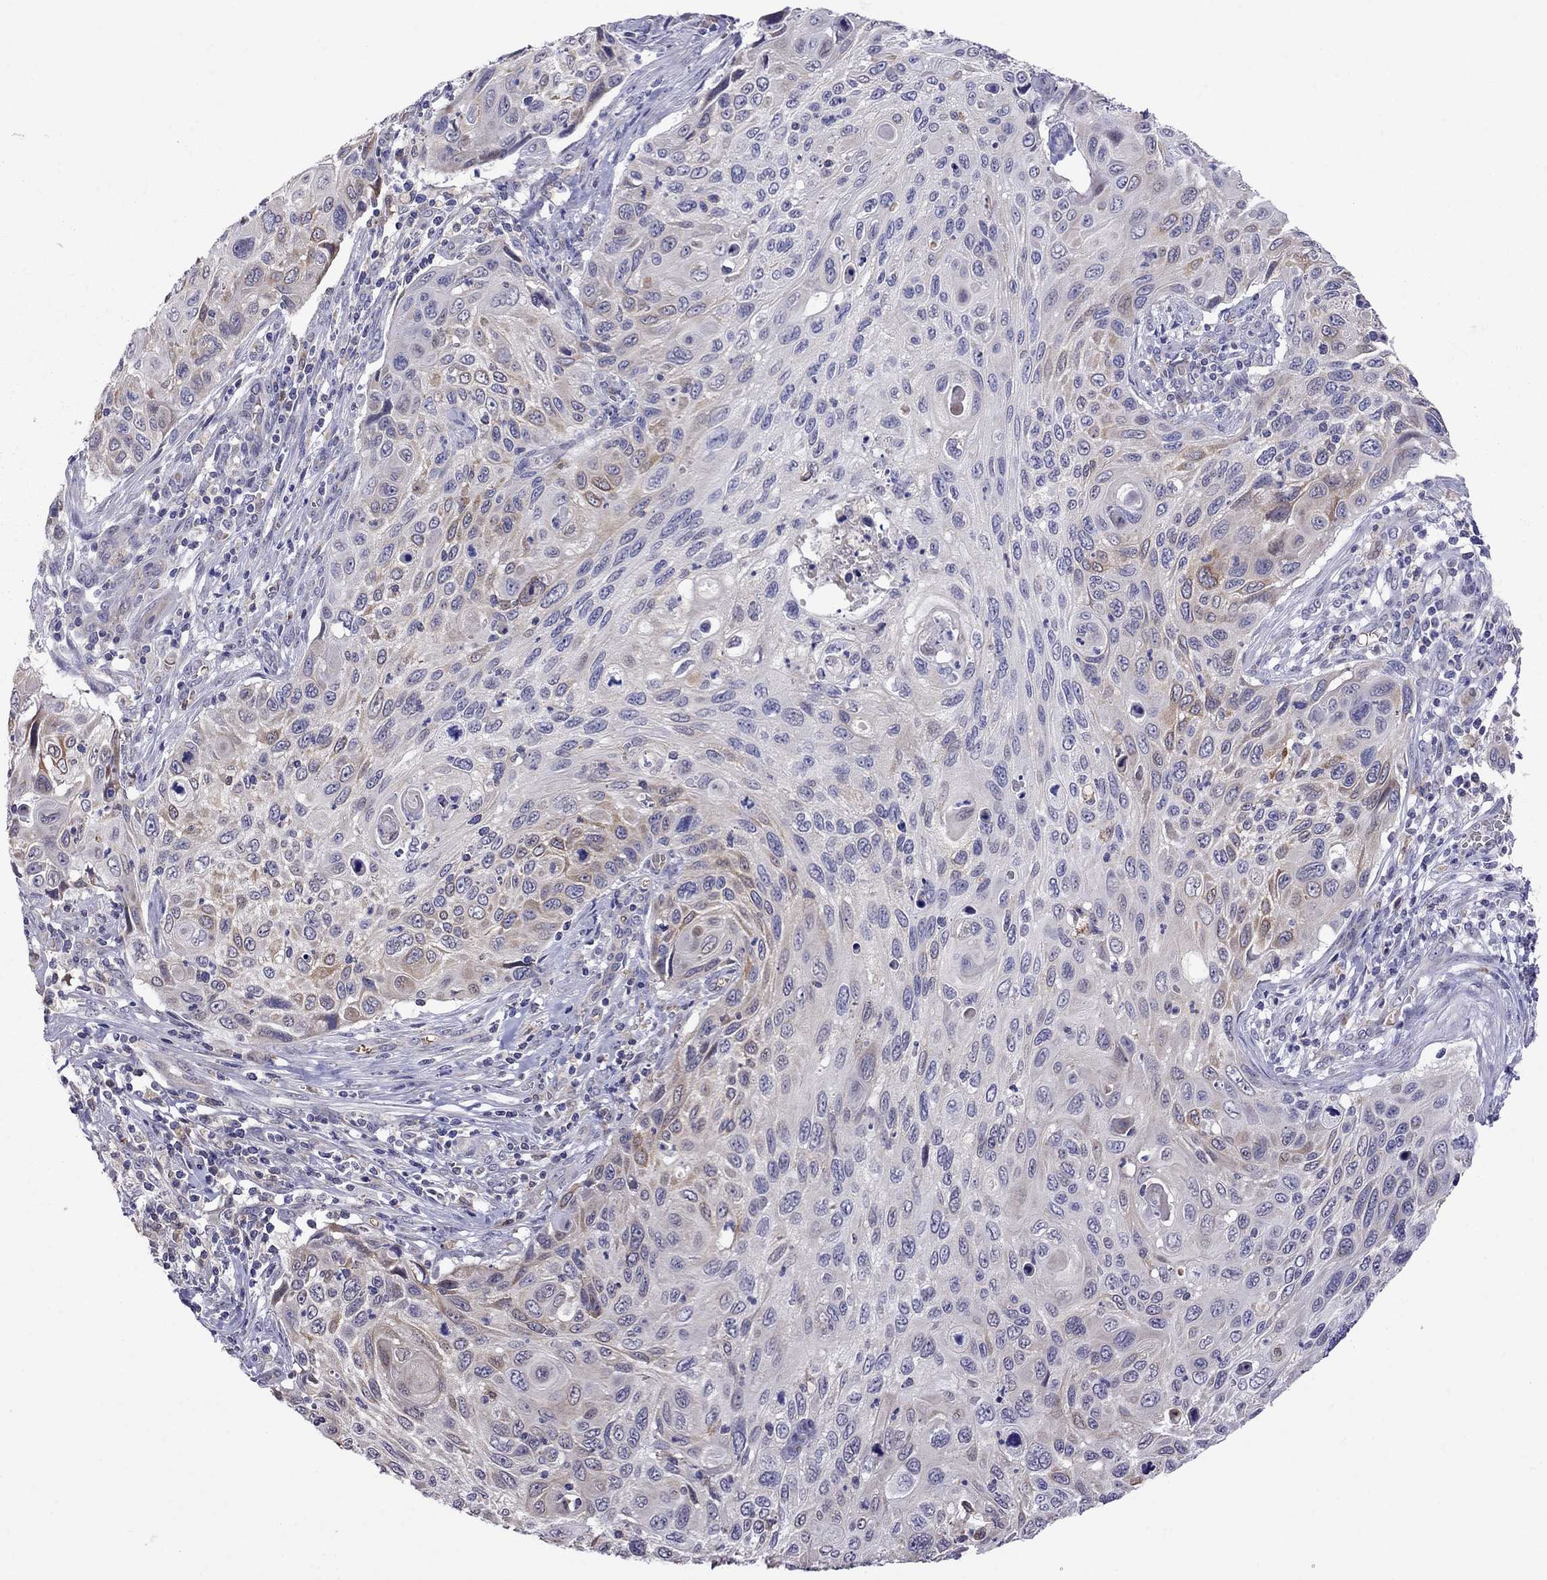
{"staining": {"intensity": "moderate", "quantity": "<25%", "location": "cytoplasmic/membranous"}, "tissue": "cervical cancer", "cell_type": "Tumor cells", "image_type": "cancer", "snomed": [{"axis": "morphology", "description": "Squamous cell carcinoma, NOS"}, {"axis": "topography", "description": "Cervix"}], "caption": "DAB (3,3'-diaminobenzidine) immunohistochemical staining of human squamous cell carcinoma (cervical) demonstrates moderate cytoplasmic/membranous protein staining in approximately <25% of tumor cells.", "gene": "ADAM28", "patient": {"sex": "female", "age": 70}}